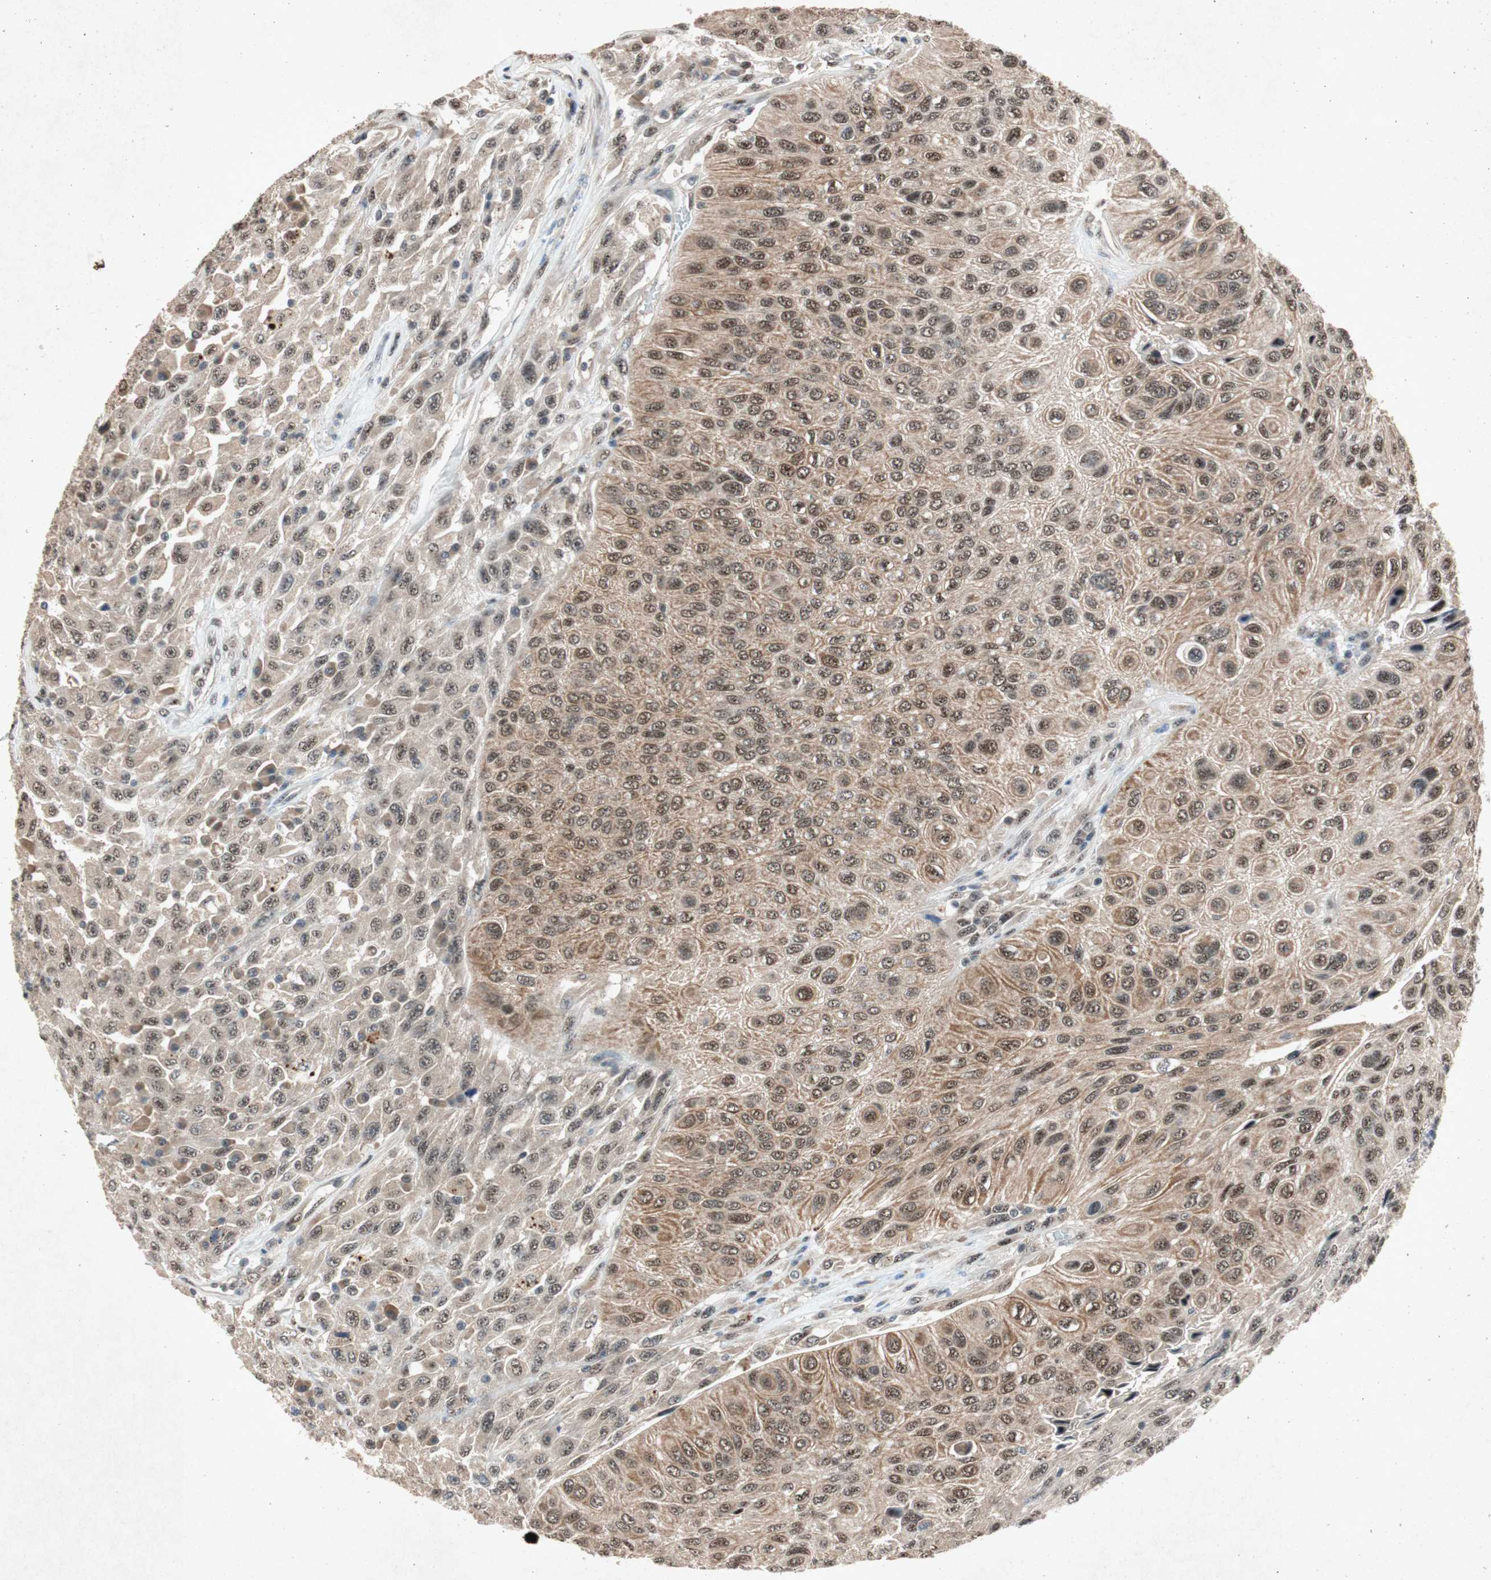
{"staining": {"intensity": "moderate", "quantity": ">75%", "location": "cytoplasmic/membranous,nuclear"}, "tissue": "urothelial cancer", "cell_type": "Tumor cells", "image_type": "cancer", "snomed": [{"axis": "morphology", "description": "Urothelial carcinoma, High grade"}, {"axis": "topography", "description": "Urinary bladder"}], "caption": "This is a histology image of immunohistochemistry staining of high-grade urothelial carcinoma, which shows moderate expression in the cytoplasmic/membranous and nuclear of tumor cells.", "gene": "PML", "patient": {"sex": "male", "age": 66}}